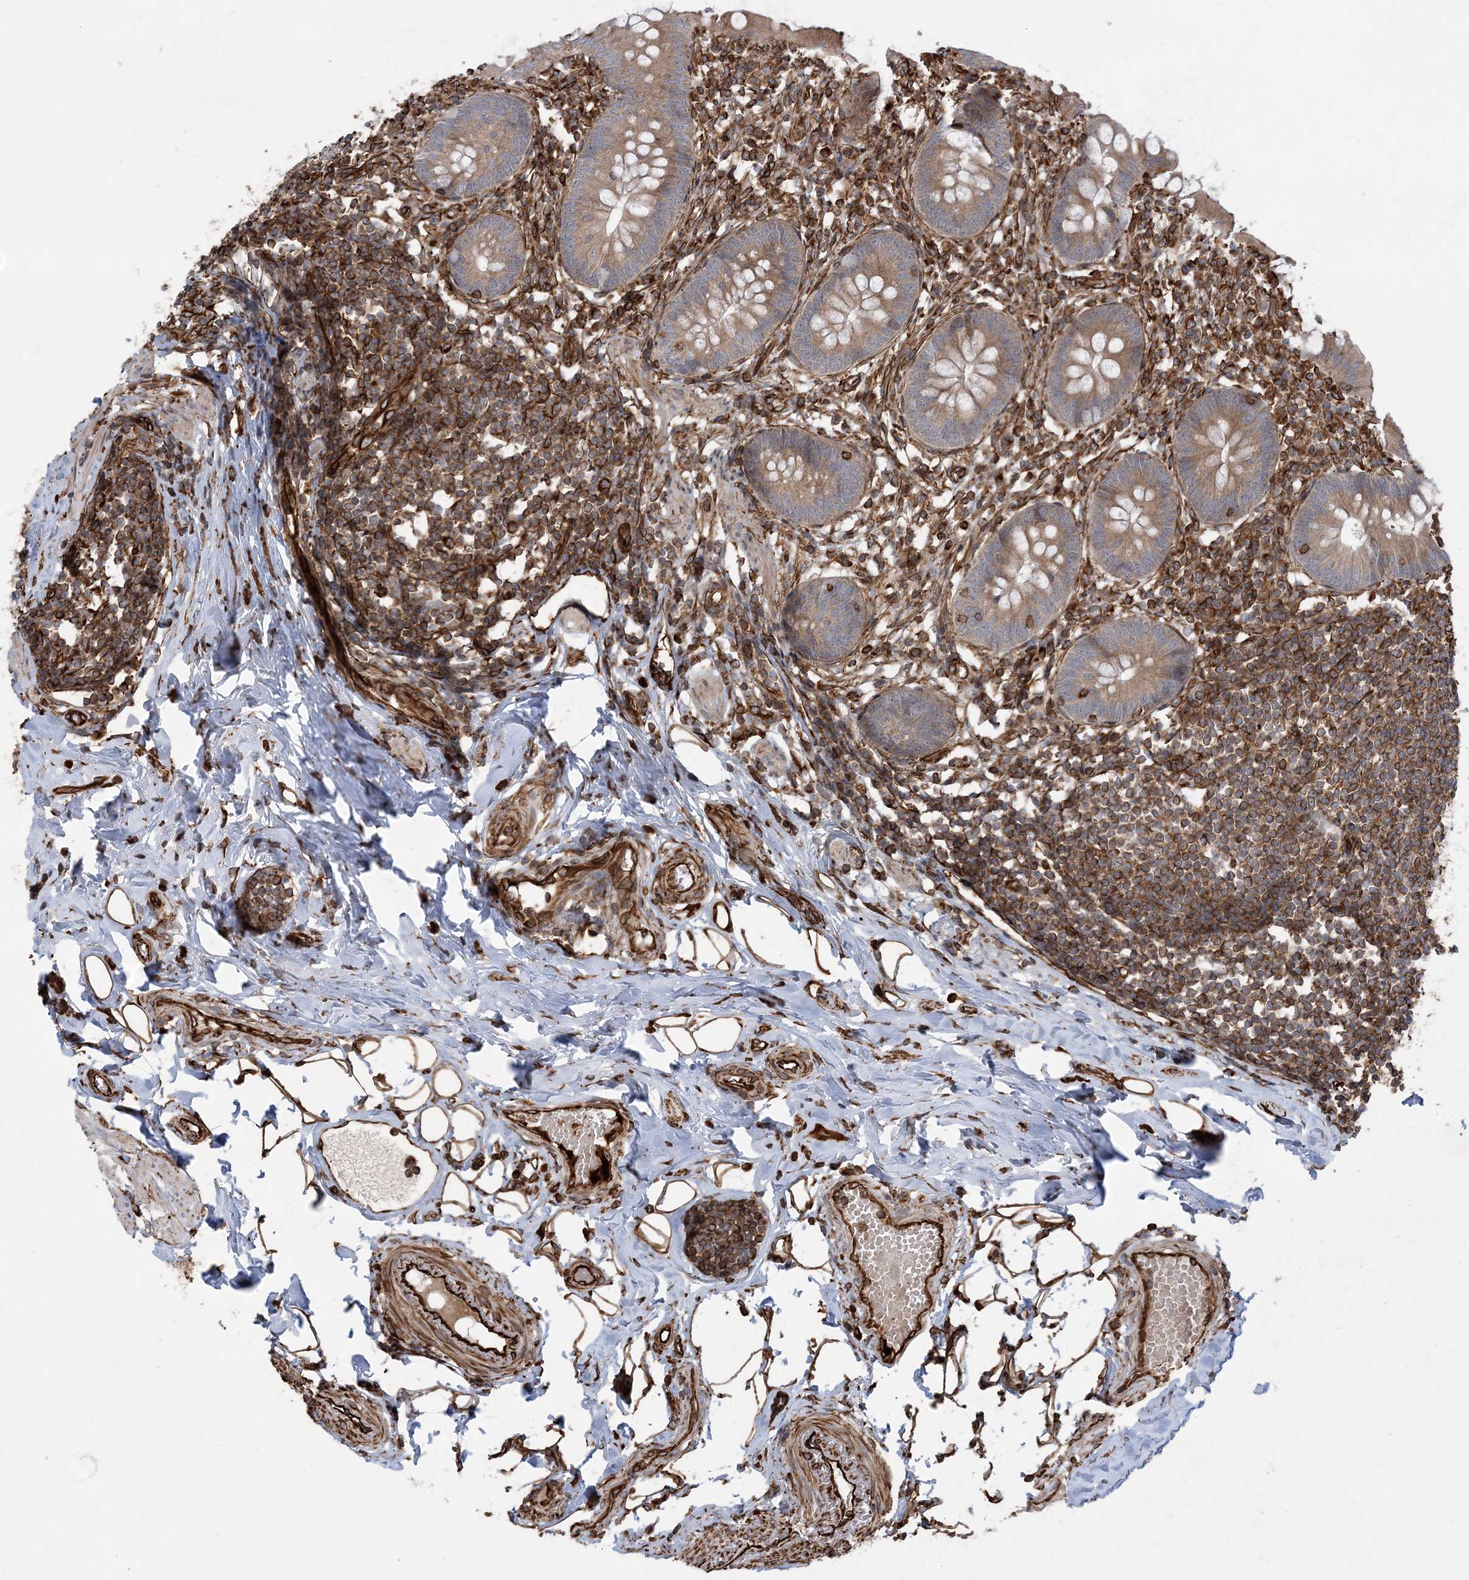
{"staining": {"intensity": "moderate", "quantity": ">75%", "location": "cytoplasmic/membranous"}, "tissue": "appendix", "cell_type": "Glandular cells", "image_type": "normal", "snomed": [{"axis": "morphology", "description": "Normal tissue, NOS"}, {"axis": "topography", "description": "Appendix"}], "caption": "A histopathology image of appendix stained for a protein shows moderate cytoplasmic/membranous brown staining in glandular cells. (brown staining indicates protein expression, while blue staining denotes nuclei).", "gene": "FAM114A2", "patient": {"sex": "female", "age": 62}}